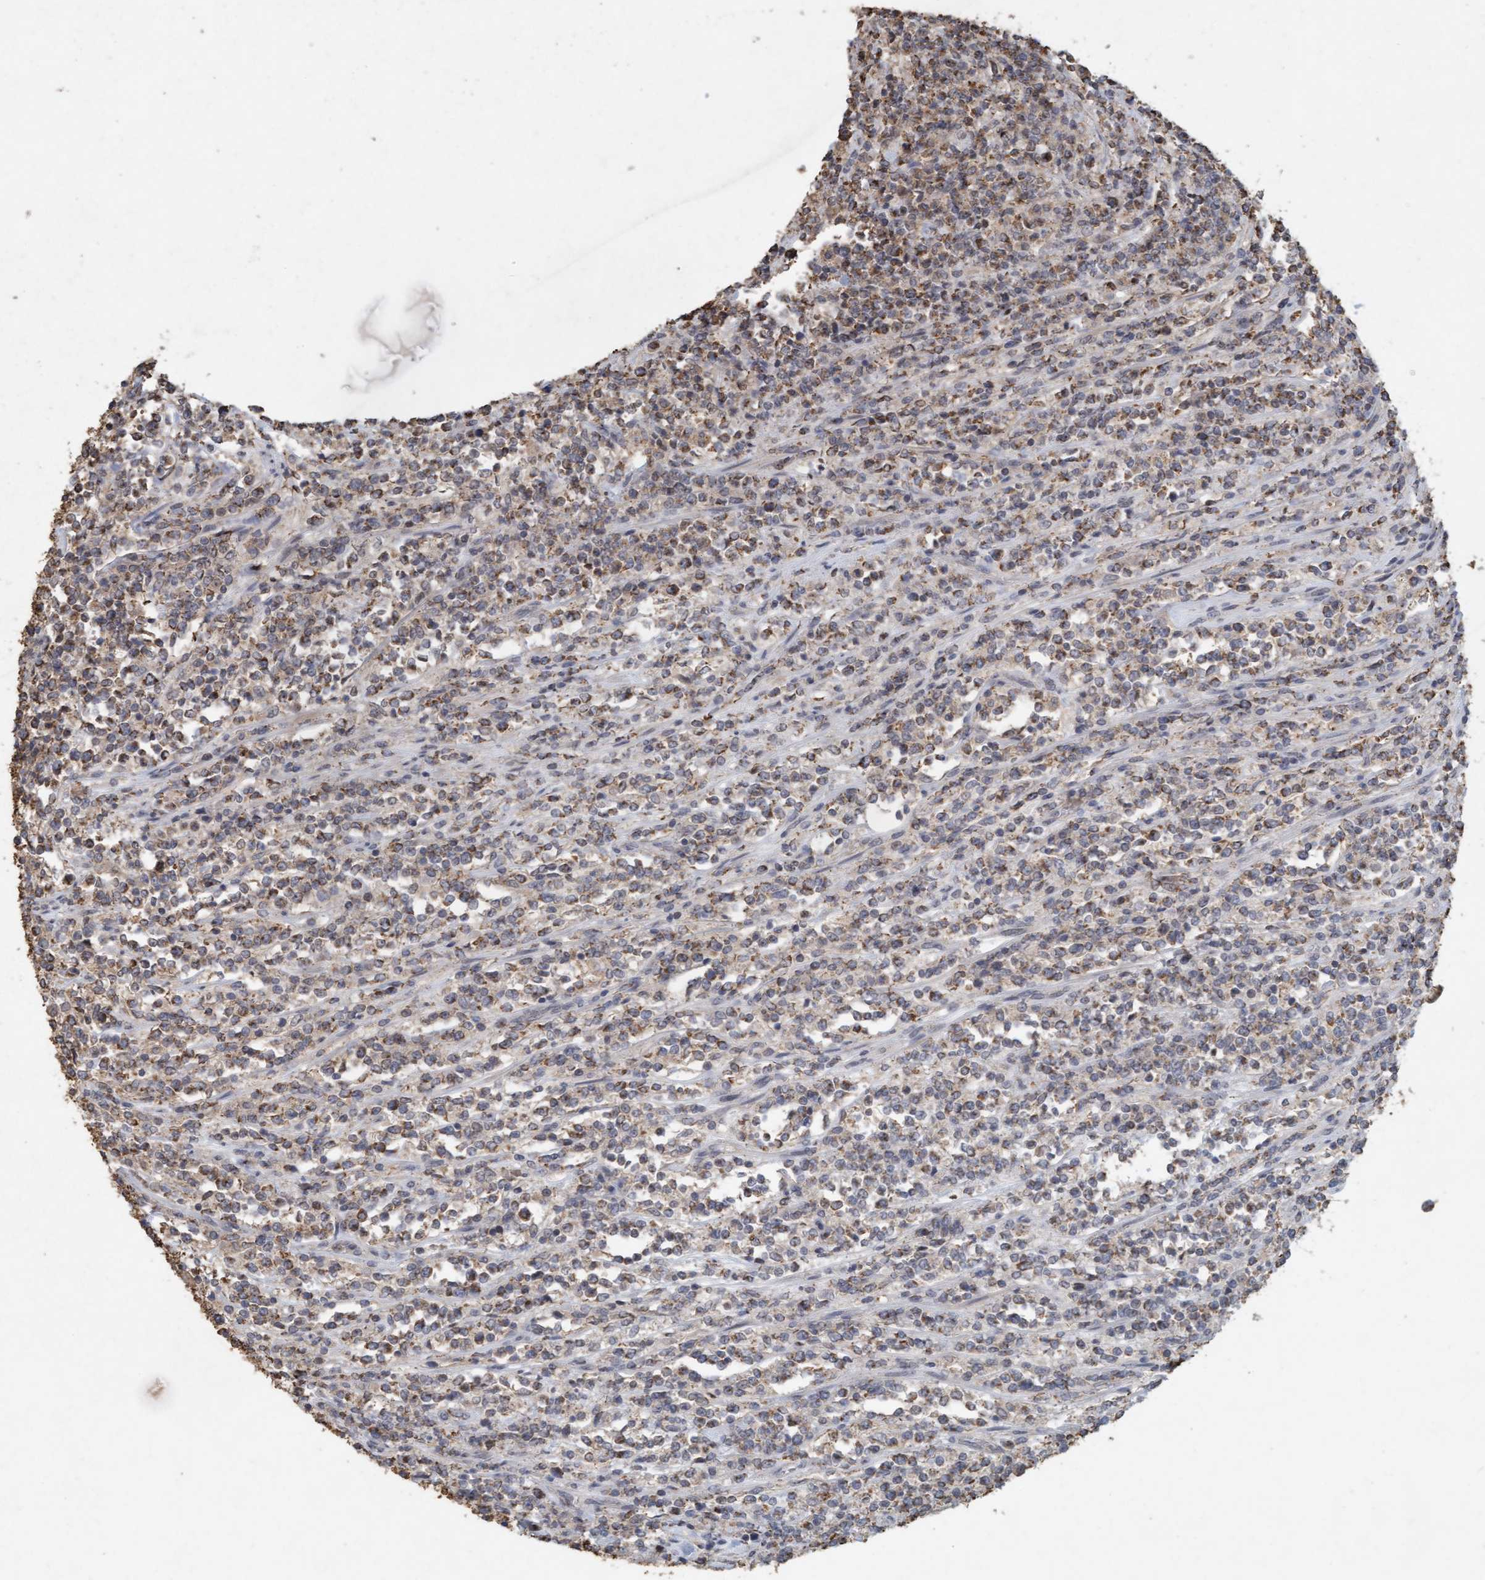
{"staining": {"intensity": "moderate", "quantity": "25%-75%", "location": "cytoplasmic/membranous"}, "tissue": "lymphoma", "cell_type": "Tumor cells", "image_type": "cancer", "snomed": [{"axis": "morphology", "description": "Malignant lymphoma, non-Hodgkin's type, High grade"}, {"axis": "topography", "description": "Soft tissue"}], "caption": "Immunohistochemistry micrograph of high-grade malignant lymphoma, non-Hodgkin's type stained for a protein (brown), which demonstrates medium levels of moderate cytoplasmic/membranous expression in approximately 25%-75% of tumor cells.", "gene": "VSIG8", "patient": {"sex": "male", "age": 18}}